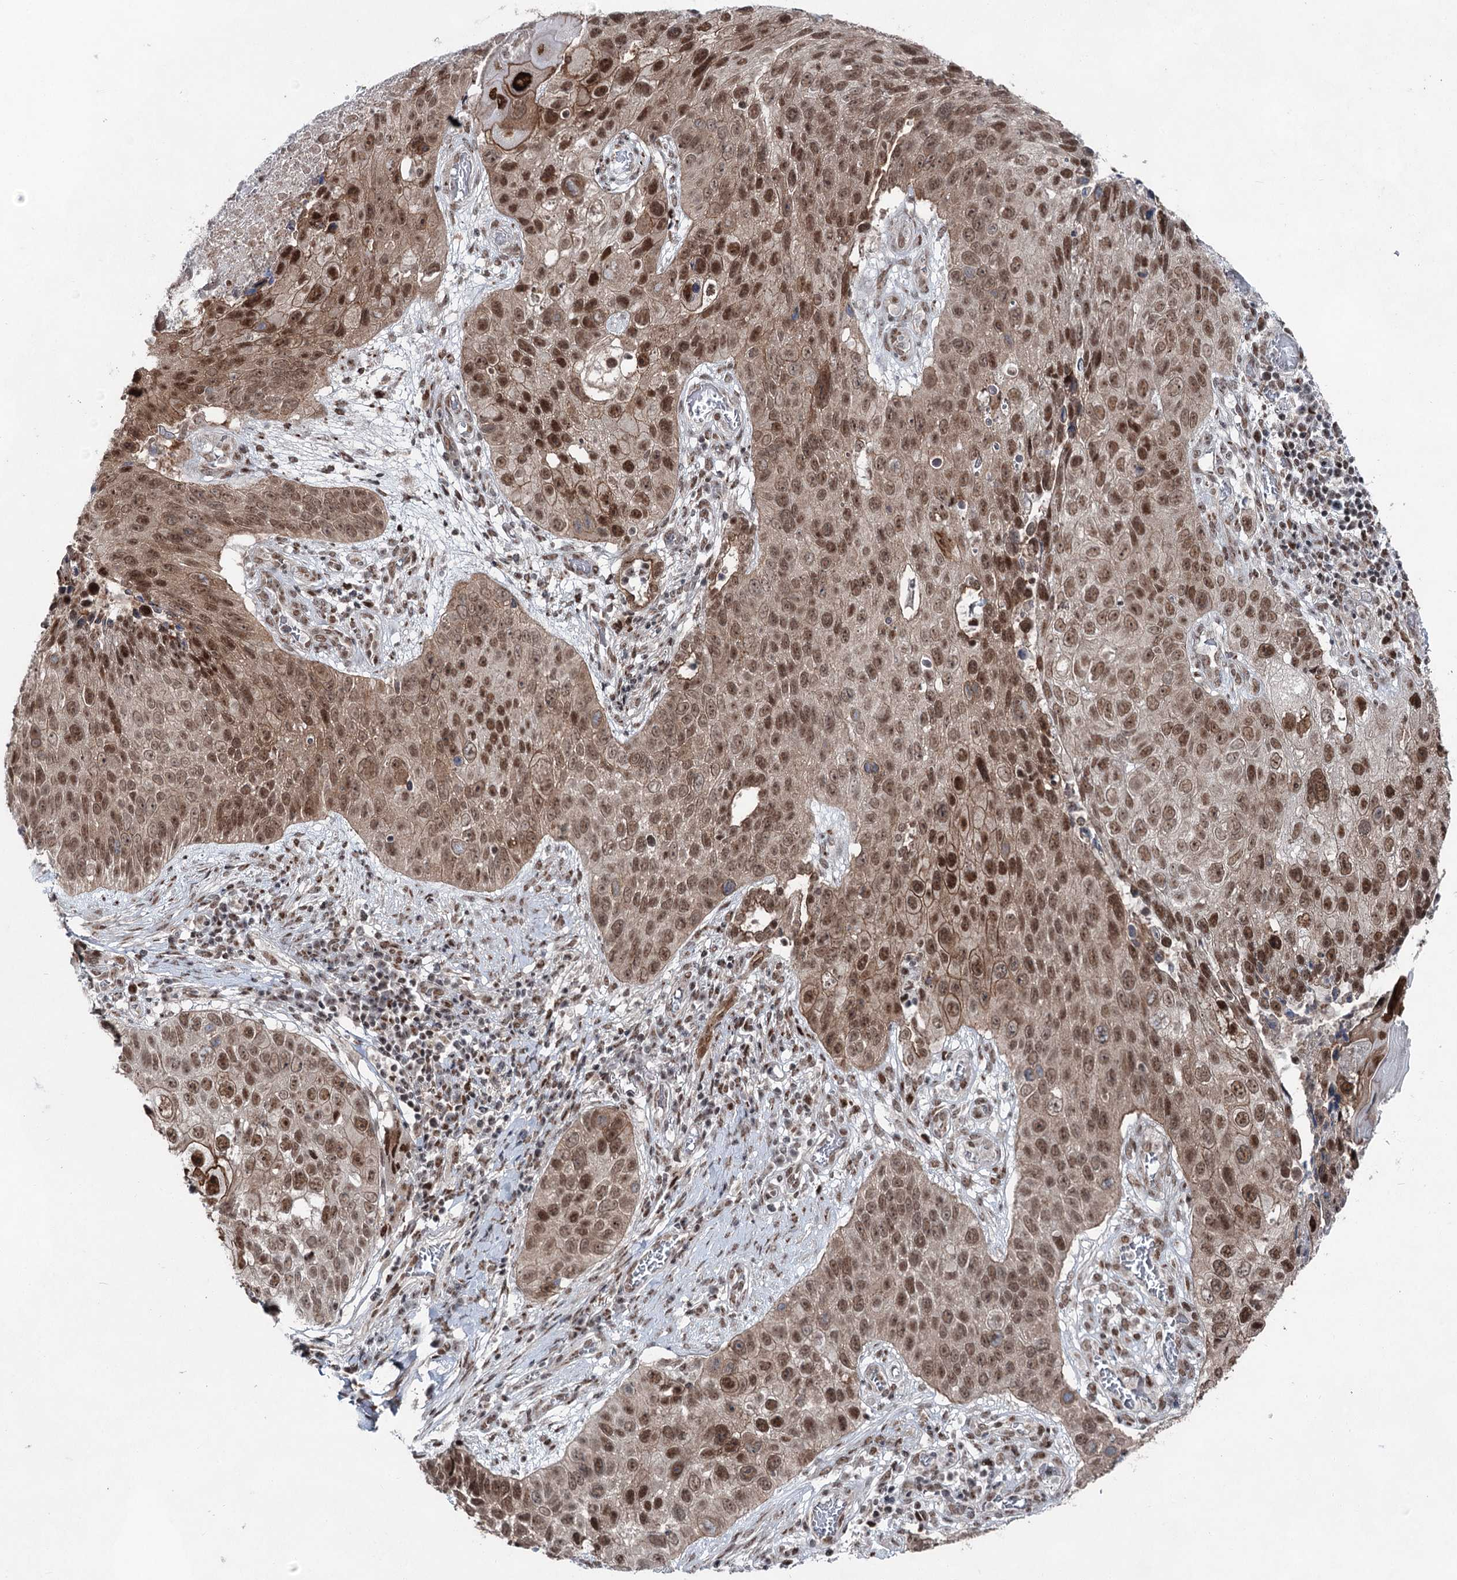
{"staining": {"intensity": "moderate", "quantity": ">75%", "location": "cytoplasmic/membranous,nuclear"}, "tissue": "lung cancer", "cell_type": "Tumor cells", "image_type": "cancer", "snomed": [{"axis": "morphology", "description": "Squamous cell carcinoma, NOS"}, {"axis": "topography", "description": "Lung"}], "caption": "A micrograph of human lung cancer stained for a protein displays moderate cytoplasmic/membranous and nuclear brown staining in tumor cells.", "gene": "ZCCHC8", "patient": {"sex": "male", "age": 61}}